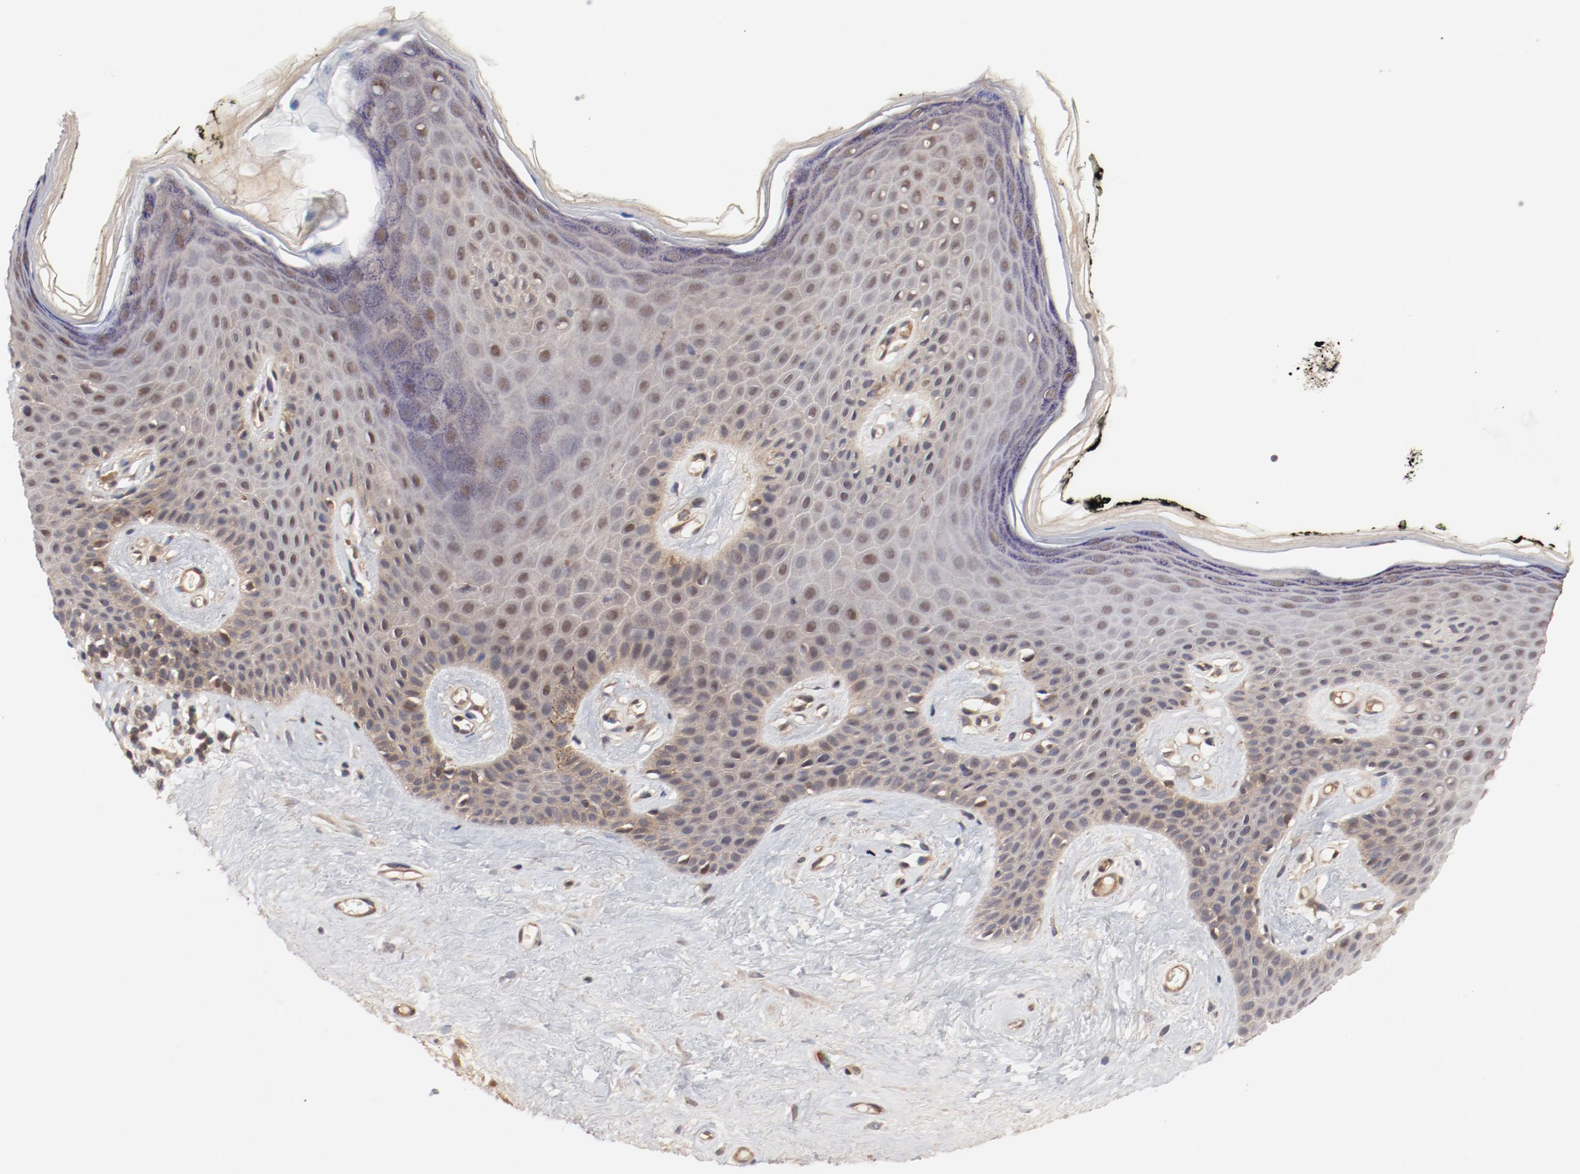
{"staining": {"intensity": "weak", "quantity": "<25%", "location": "nuclear"}, "tissue": "skin", "cell_type": "Epidermal cells", "image_type": "normal", "snomed": [{"axis": "morphology", "description": "Normal tissue, NOS"}, {"axis": "morphology", "description": "Inflammation, NOS"}, {"axis": "topography", "description": "Vulva"}], "caption": "This is an immunohistochemistry image of unremarkable skin. There is no staining in epidermal cells.", "gene": "PITPNM2", "patient": {"sex": "female", "age": 84}}